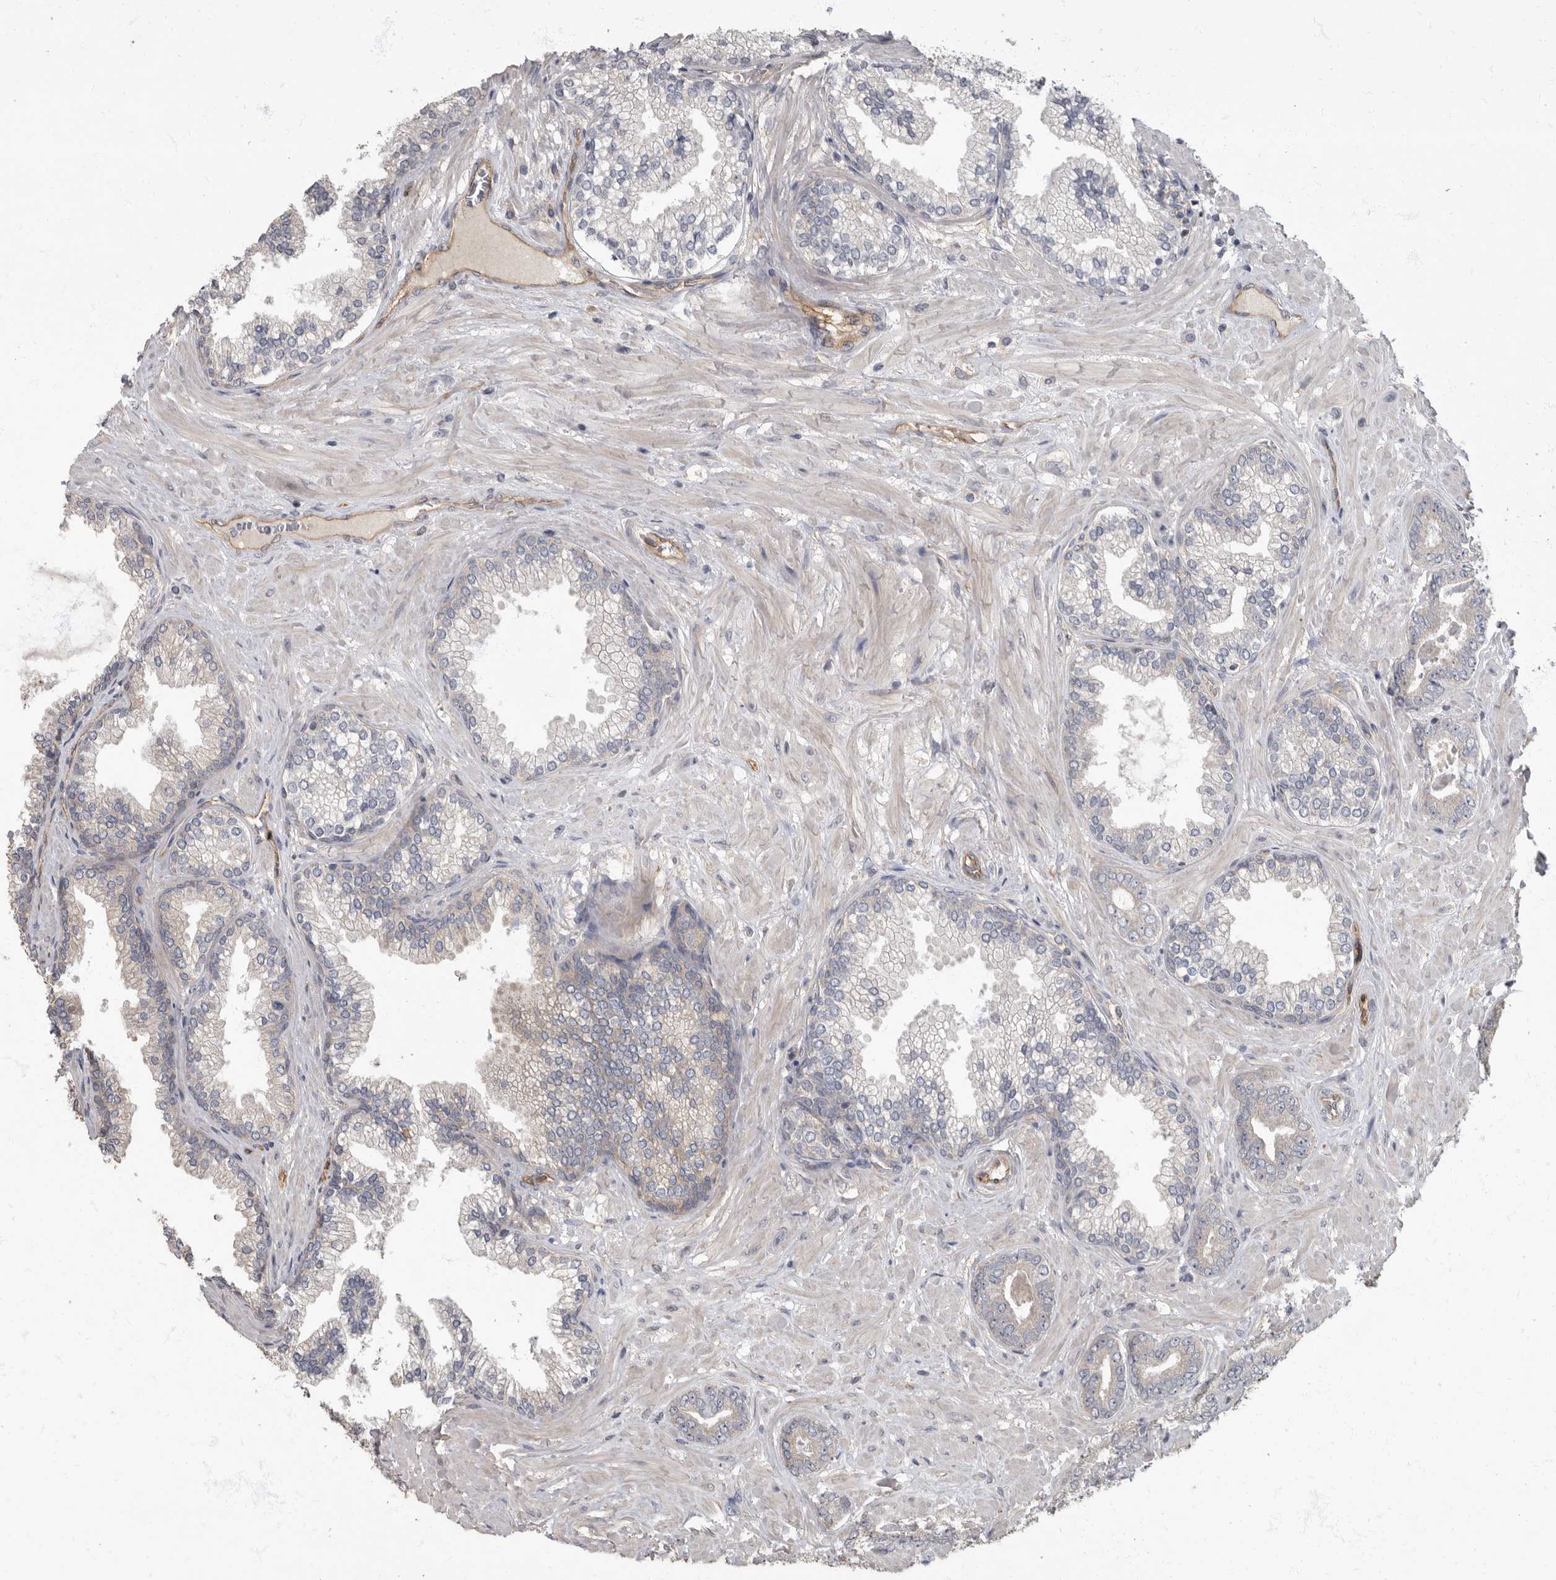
{"staining": {"intensity": "negative", "quantity": "none", "location": "none"}, "tissue": "prostate cancer", "cell_type": "Tumor cells", "image_type": "cancer", "snomed": [{"axis": "morphology", "description": "Adenocarcinoma, Low grade"}, {"axis": "topography", "description": "Prostate"}], "caption": "Photomicrograph shows no significant protein expression in tumor cells of prostate cancer (adenocarcinoma (low-grade)). Brightfield microscopy of immunohistochemistry (IHC) stained with DAB (brown) and hematoxylin (blue), captured at high magnification.", "gene": "PDK1", "patient": {"sex": "male", "age": 71}}